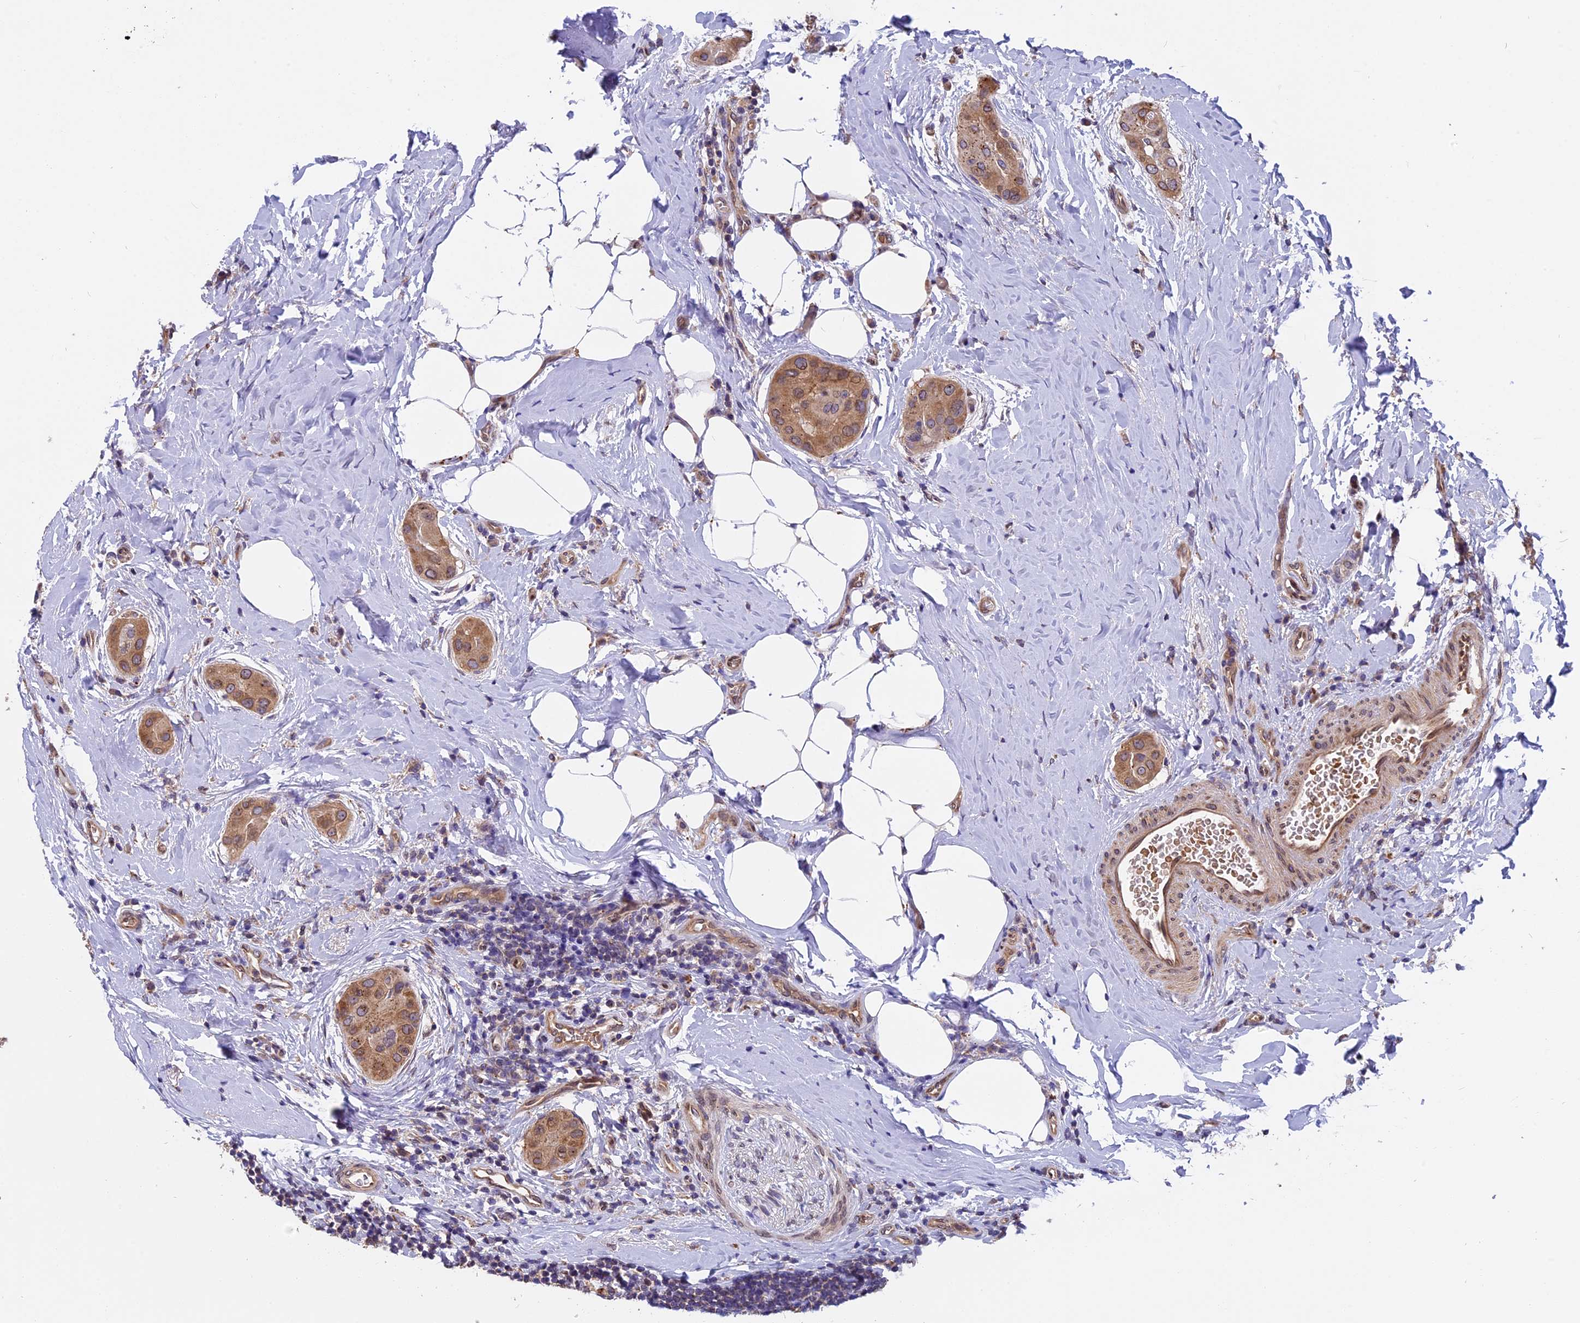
{"staining": {"intensity": "moderate", "quantity": ">75%", "location": "cytoplasmic/membranous,nuclear"}, "tissue": "thyroid cancer", "cell_type": "Tumor cells", "image_type": "cancer", "snomed": [{"axis": "morphology", "description": "Papillary adenocarcinoma, NOS"}, {"axis": "topography", "description": "Thyroid gland"}], "caption": "Immunohistochemical staining of thyroid cancer (papillary adenocarcinoma) reveals moderate cytoplasmic/membranous and nuclear protein positivity in approximately >75% of tumor cells. (DAB = brown stain, brightfield microscopy at high magnification).", "gene": "CHMP2A", "patient": {"sex": "male", "age": 33}}